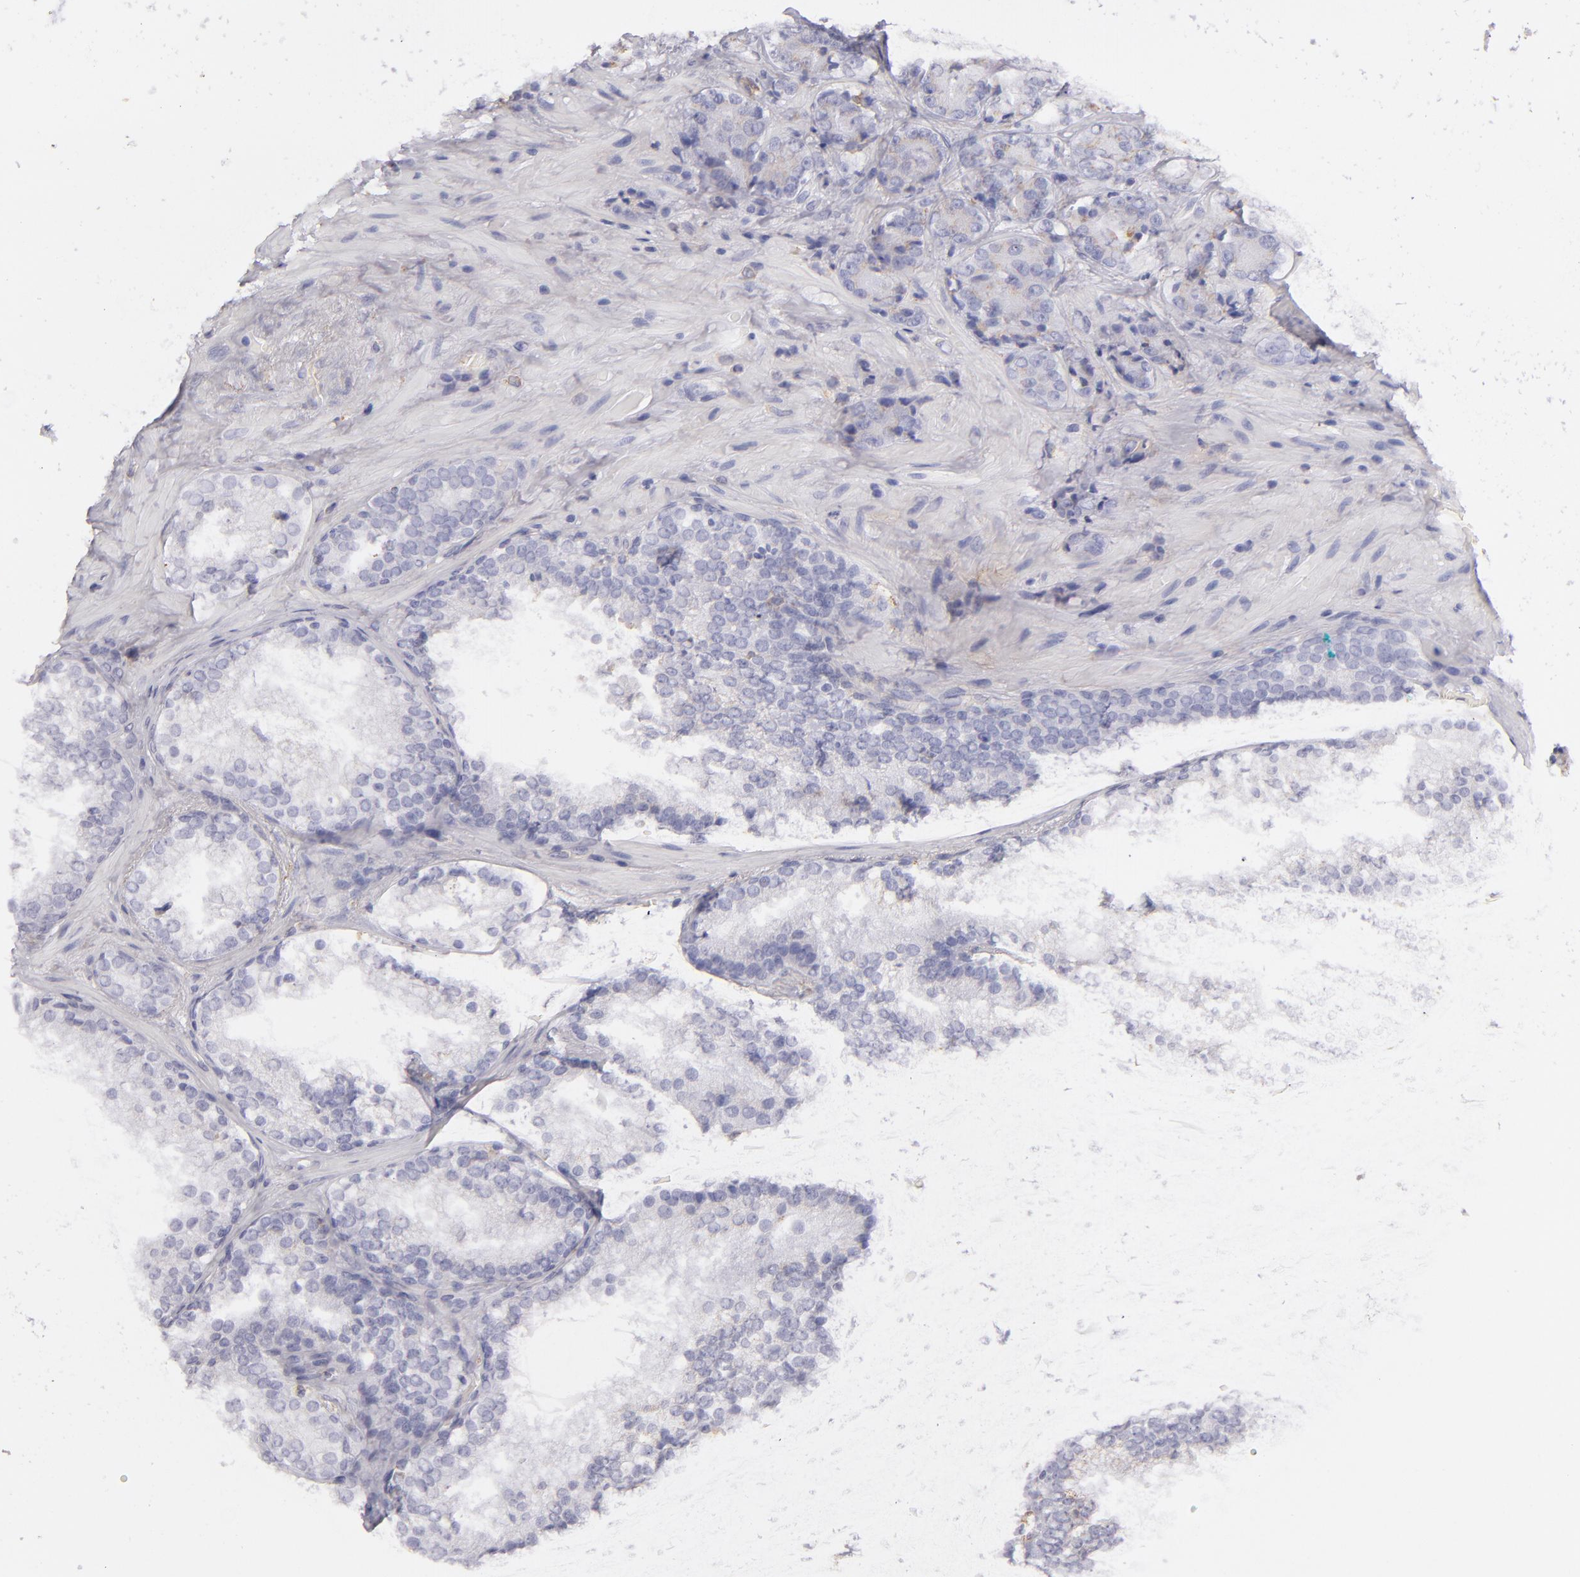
{"staining": {"intensity": "weak", "quantity": "<25%", "location": "cytoplasmic/membranous"}, "tissue": "prostate cancer", "cell_type": "Tumor cells", "image_type": "cancer", "snomed": [{"axis": "morphology", "description": "Adenocarcinoma, High grade"}, {"axis": "topography", "description": "Prostate"}], "caption": "Tumor cells show no significant positivity in prostate cancer.", "gene": "CD74", "patient": {"sex": "male", "age": 70}}